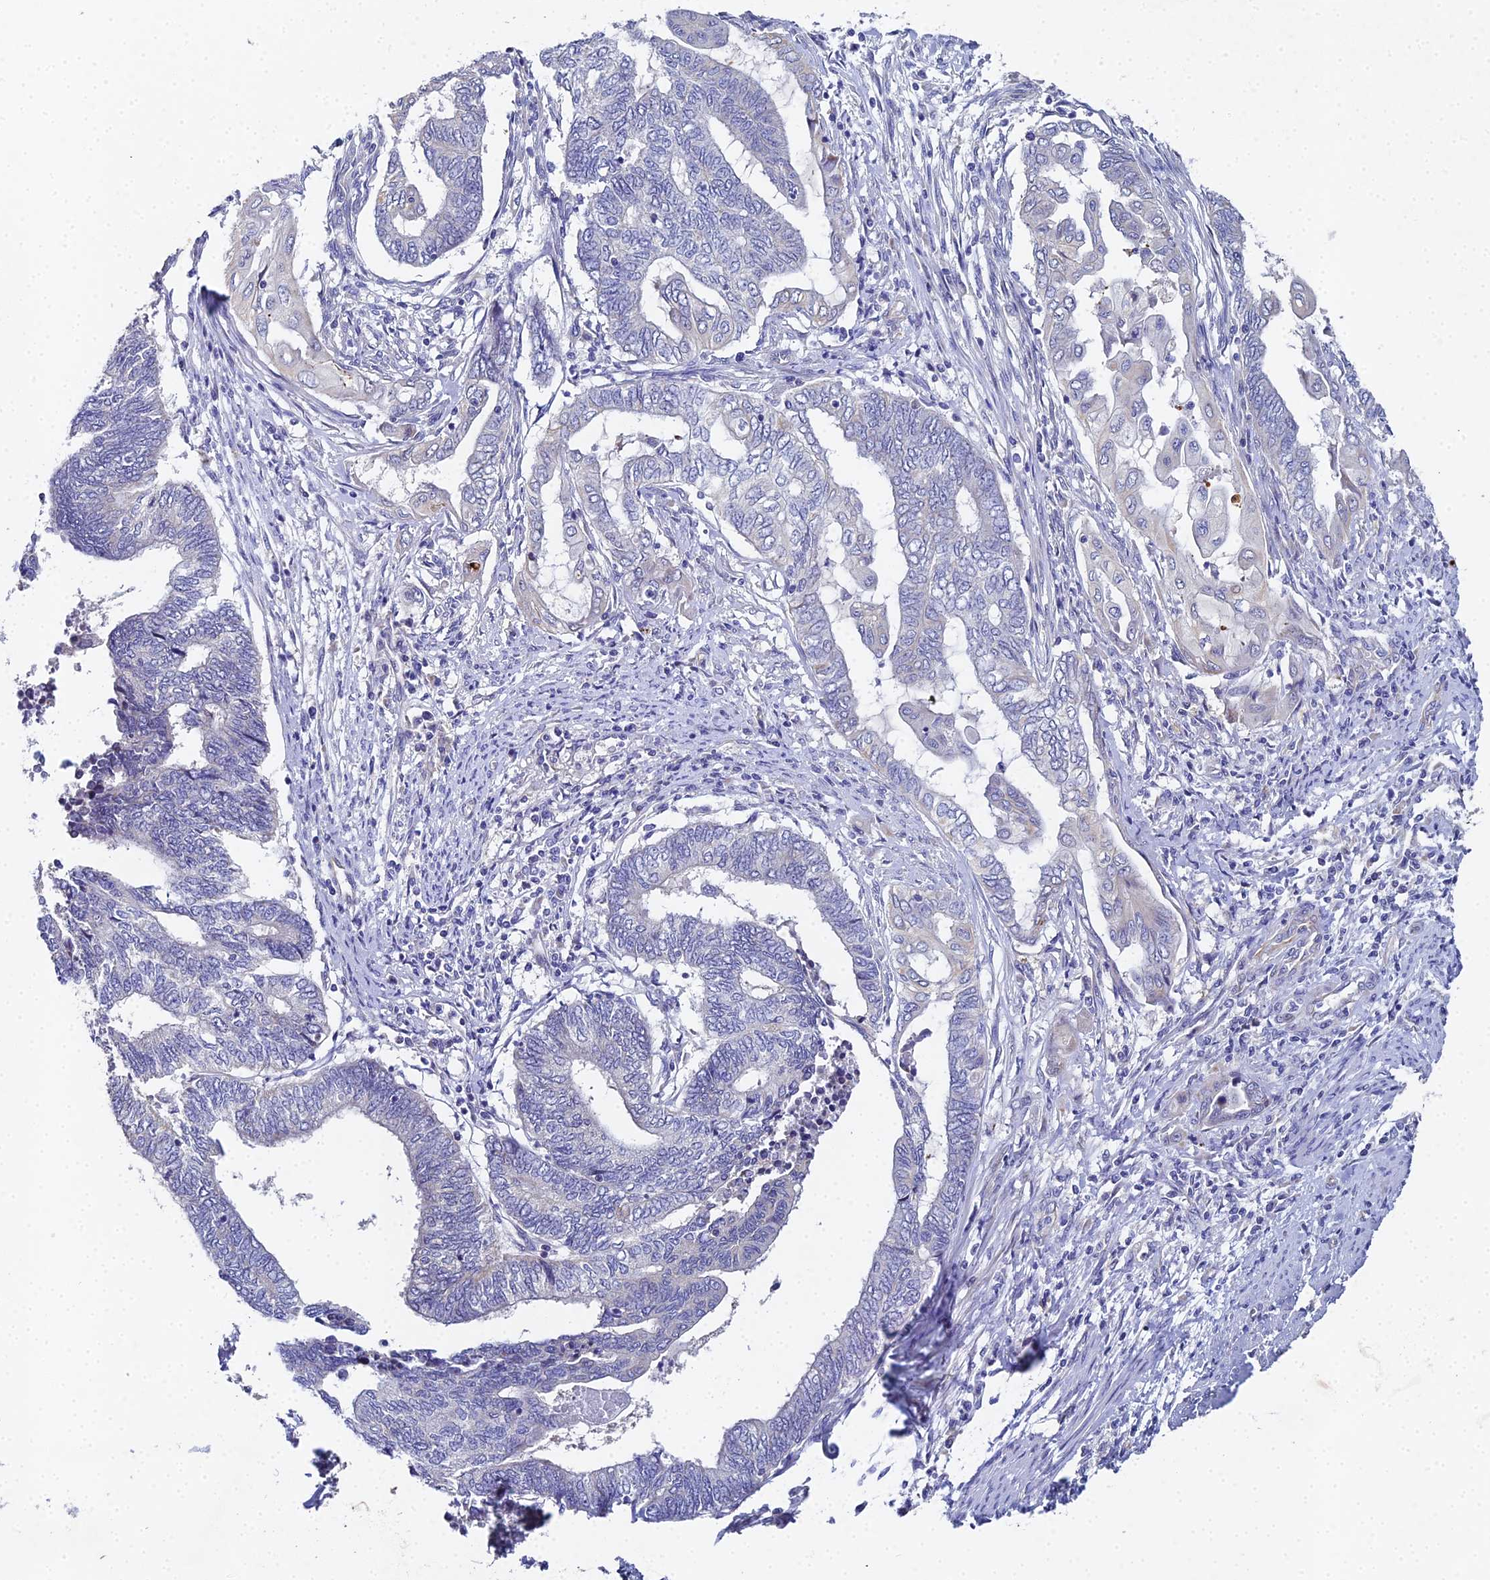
{"staining": {"intensity": "negative", "quantity": "none", "location": "none"}, "tissue": "endometrial cancer", "cell_type": "Tumor cells", "image_type": "cancer", "snomed": [{"axis": "morphology", "description": "Adenocarcinoma, NOS"}, {"axis": "topography", "description": "Uterus"}, {"axis": "topography", "description": "Endometrium"}], "caption": "DAB (3,3'-diaminobenzidine) immunohistochemical staining of endometrial cancer (adenocarcinoma) demonstrates no significant staining in tumor cells.", "gene": "ENSG00000268674", "patient": {"sex": "female", "age": 70}}